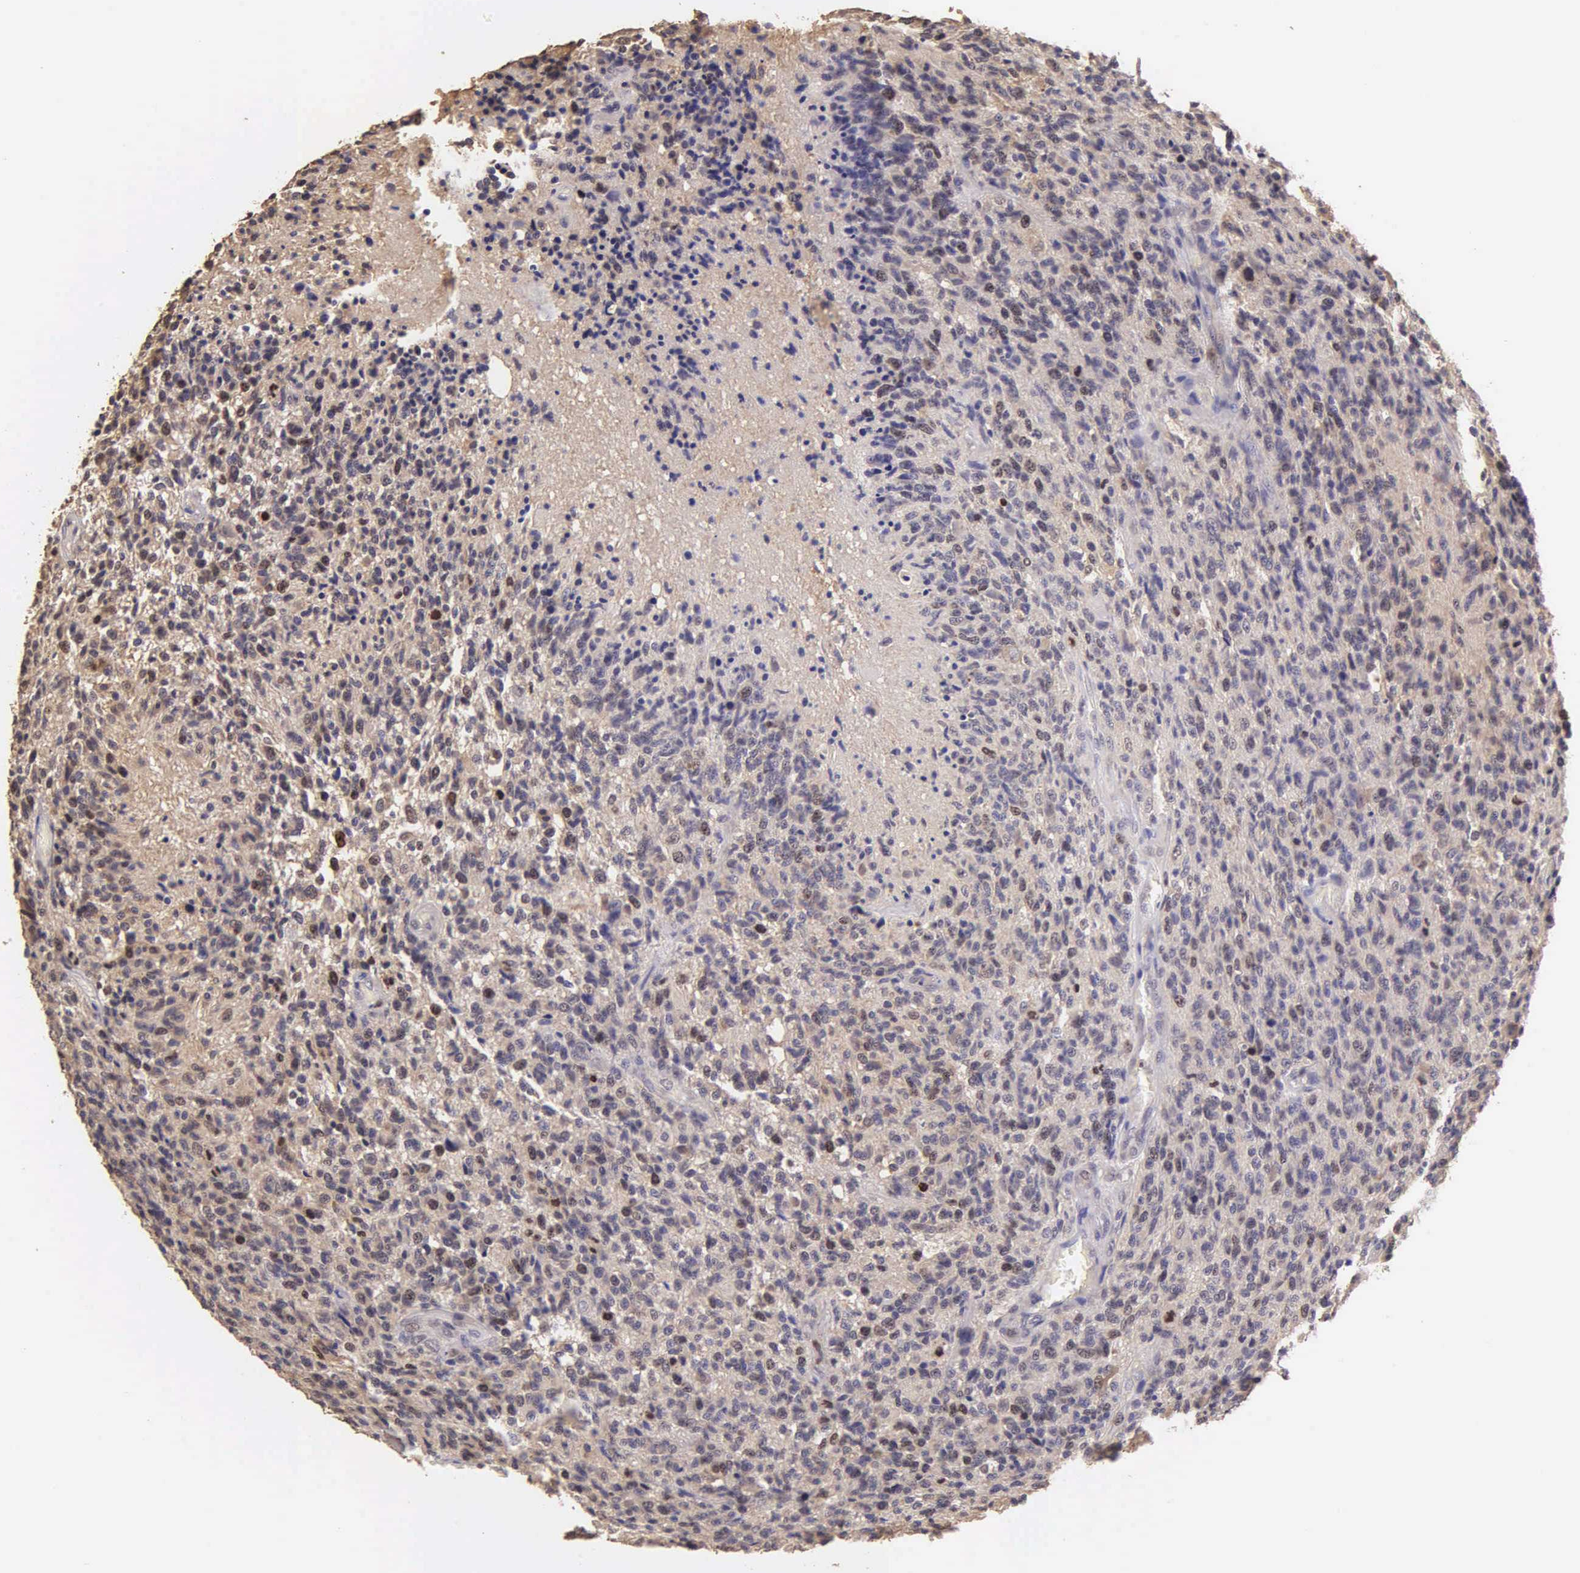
{"staining": {"intensity": "moderate", "quantity": "<25%", "location": "nuclear"}, "tissue": "glioma", "cell_type": "Tumor cells", "image_type": "cancer", "snomed": [{"axis": "morphology", "description": "Glioma, malignant, High grade"}, {"axis": "topography", "description": "Brain"}], "caption": "IHC image of neoplastic tissue: glioma stained using immunohistochemistry shows low levels of moderate protein expression localized specifically in the nuclear of tumor cells, appearing as a nuclear brown color.", "gene": "MKI67", "patient": {"sex": "male", "age": 36}}